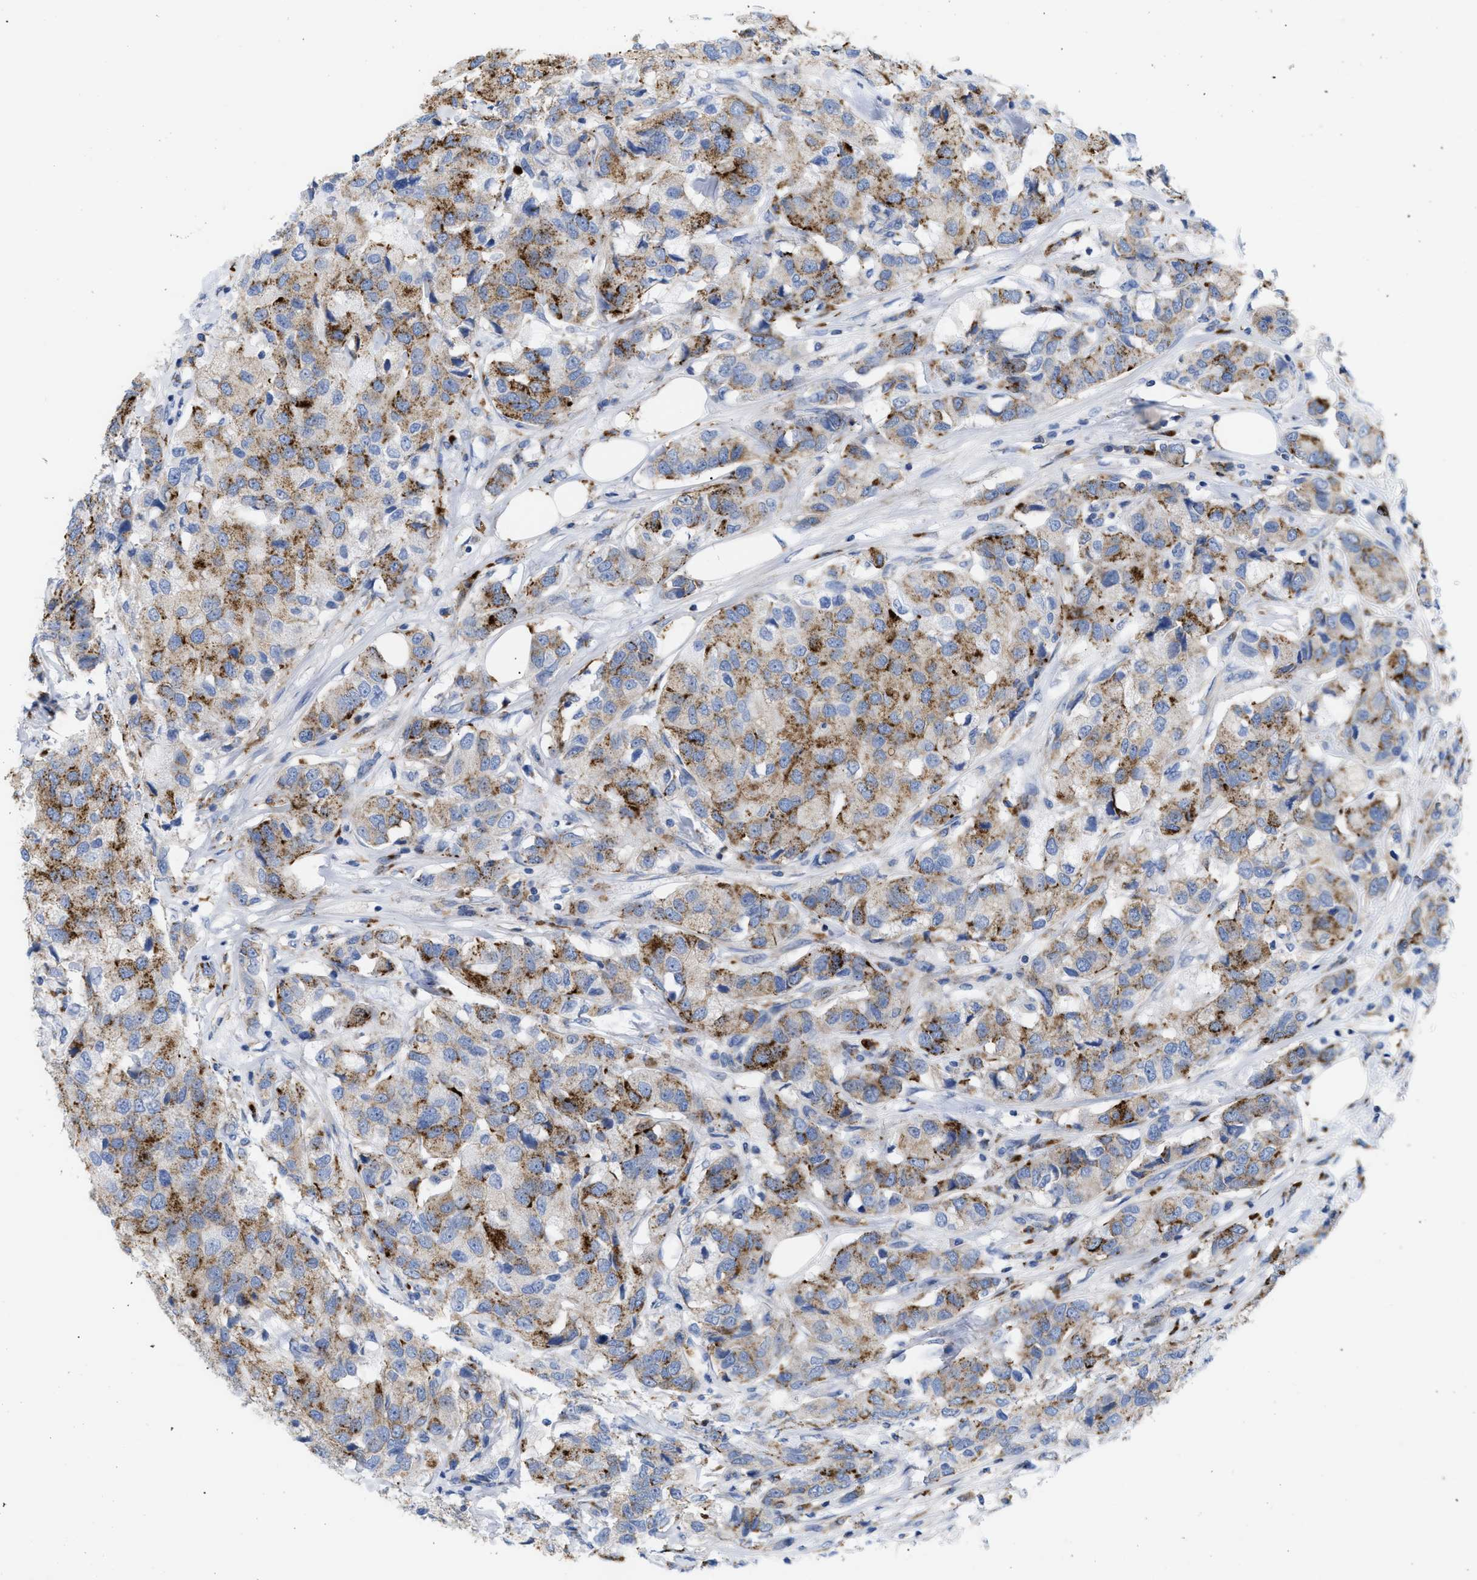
{"staining": {"intensity": "moderate", "quantity": ">75%", "location": "cytoplasmic/membranous"}, "tissue": "breast cancer", "cell_type": "Tumor cells", "image_type": "cancer", "snomed": [{"axis": "morphology", "description": "Duct carcinoma"}, {"axis": "topography", "description": "Breast"}], "caption": "There is medium levels of moderate cytoplasmic/membranous expression in tumor cells of breast intraductal carcinoma, as demonstrated by immunohistochemical staining (brown color).", "gene": "DRAM2", "patient": {"sex": "female", "age": 80}}